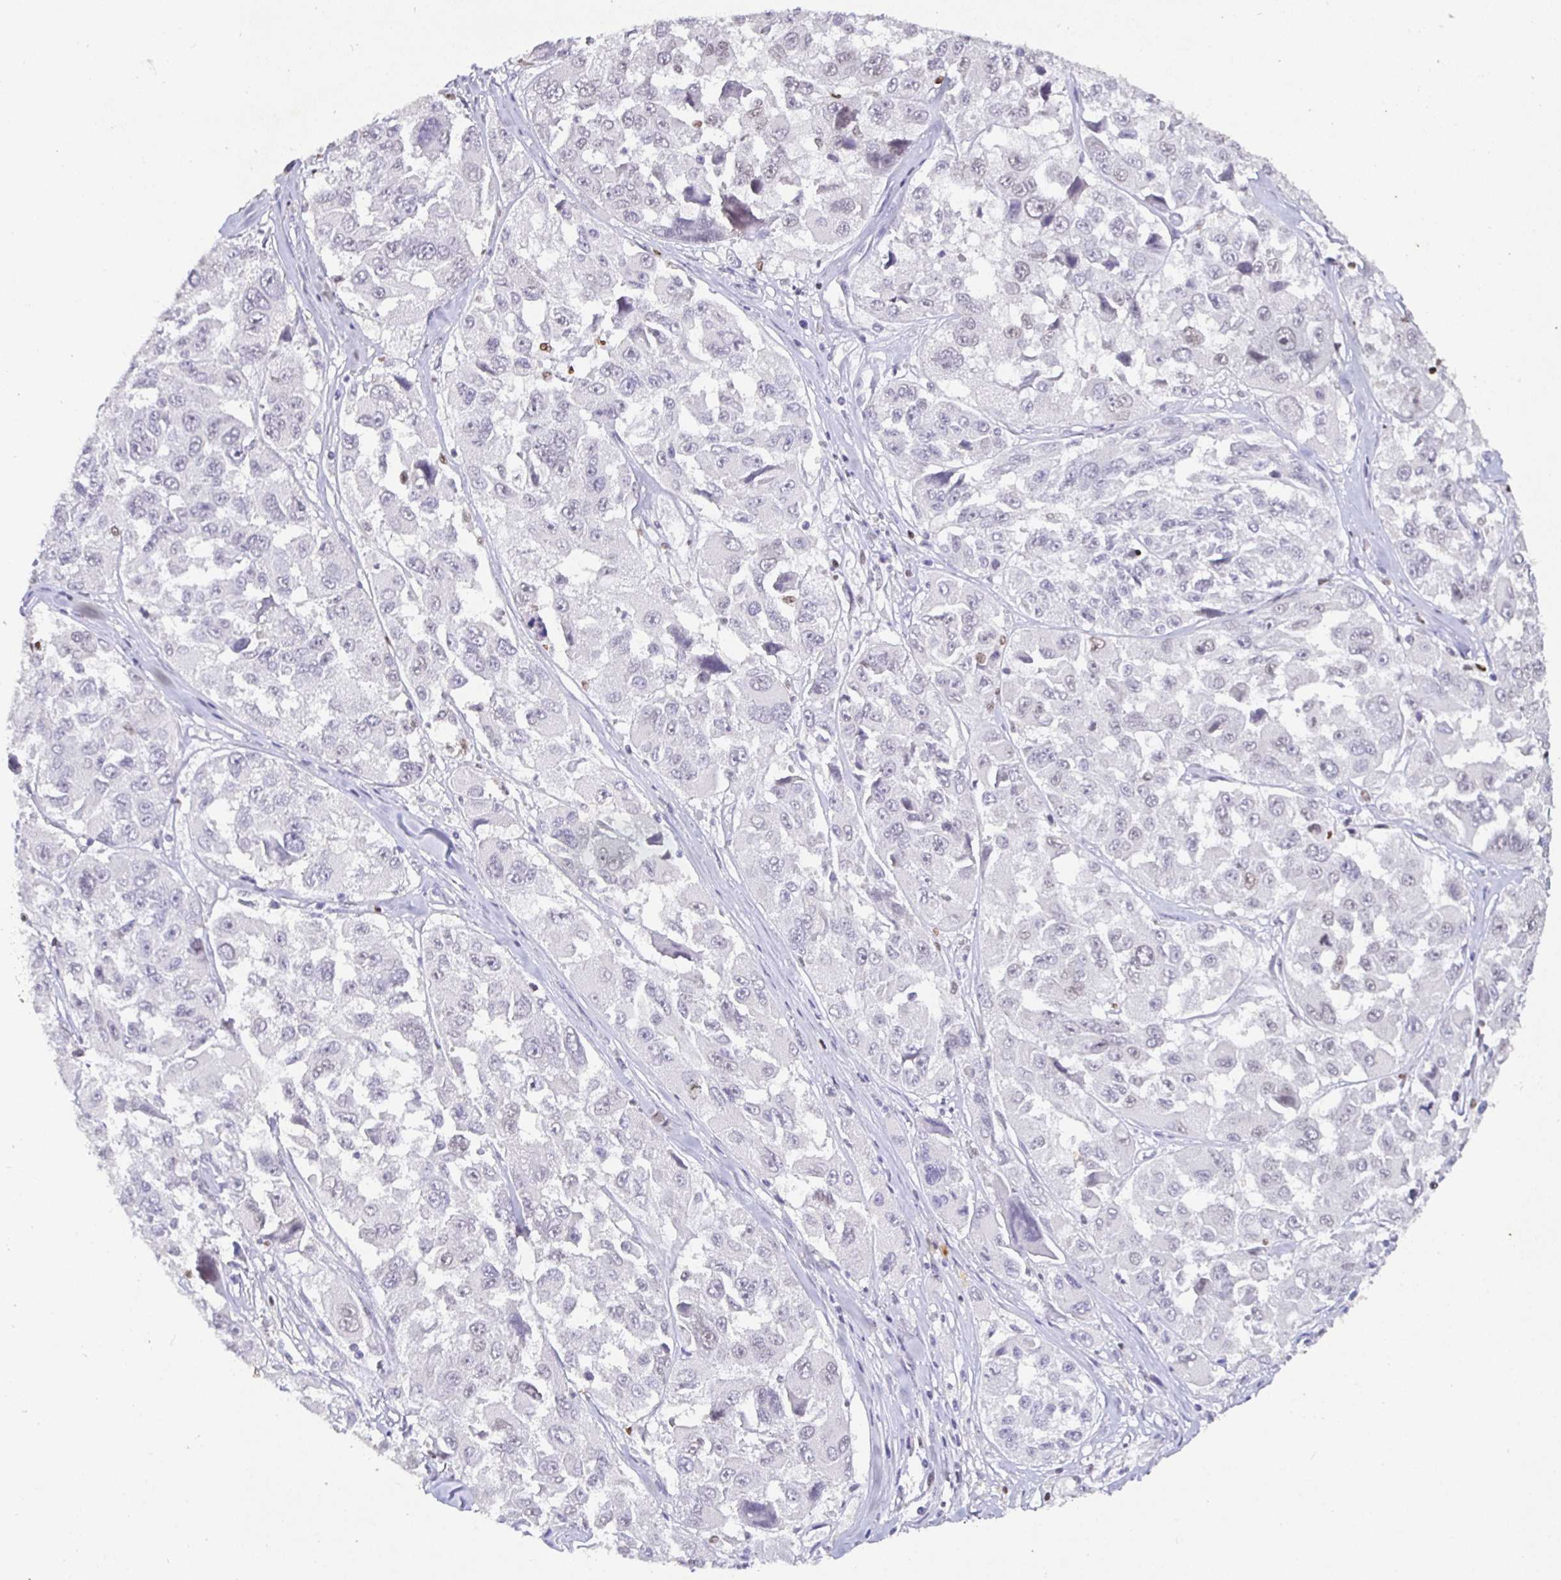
{"staining": {"intensity": "negative", "quantity": "none", "location": "none"}, "tissue": "melanoma", "cell_type": "Tumor cells", "image_type": "cancer", "snomed": [{"axis": "morphology", "description": "Malignant melanoma, NOS"}, {"axis": "topography", "description": "Skin"}], "caption": "Immunohistochemical staining of melanoma demonstrates no significant staining in tumor cells.", "gene": "SATB1", "patient": {"sex": "female", "age": 66}}